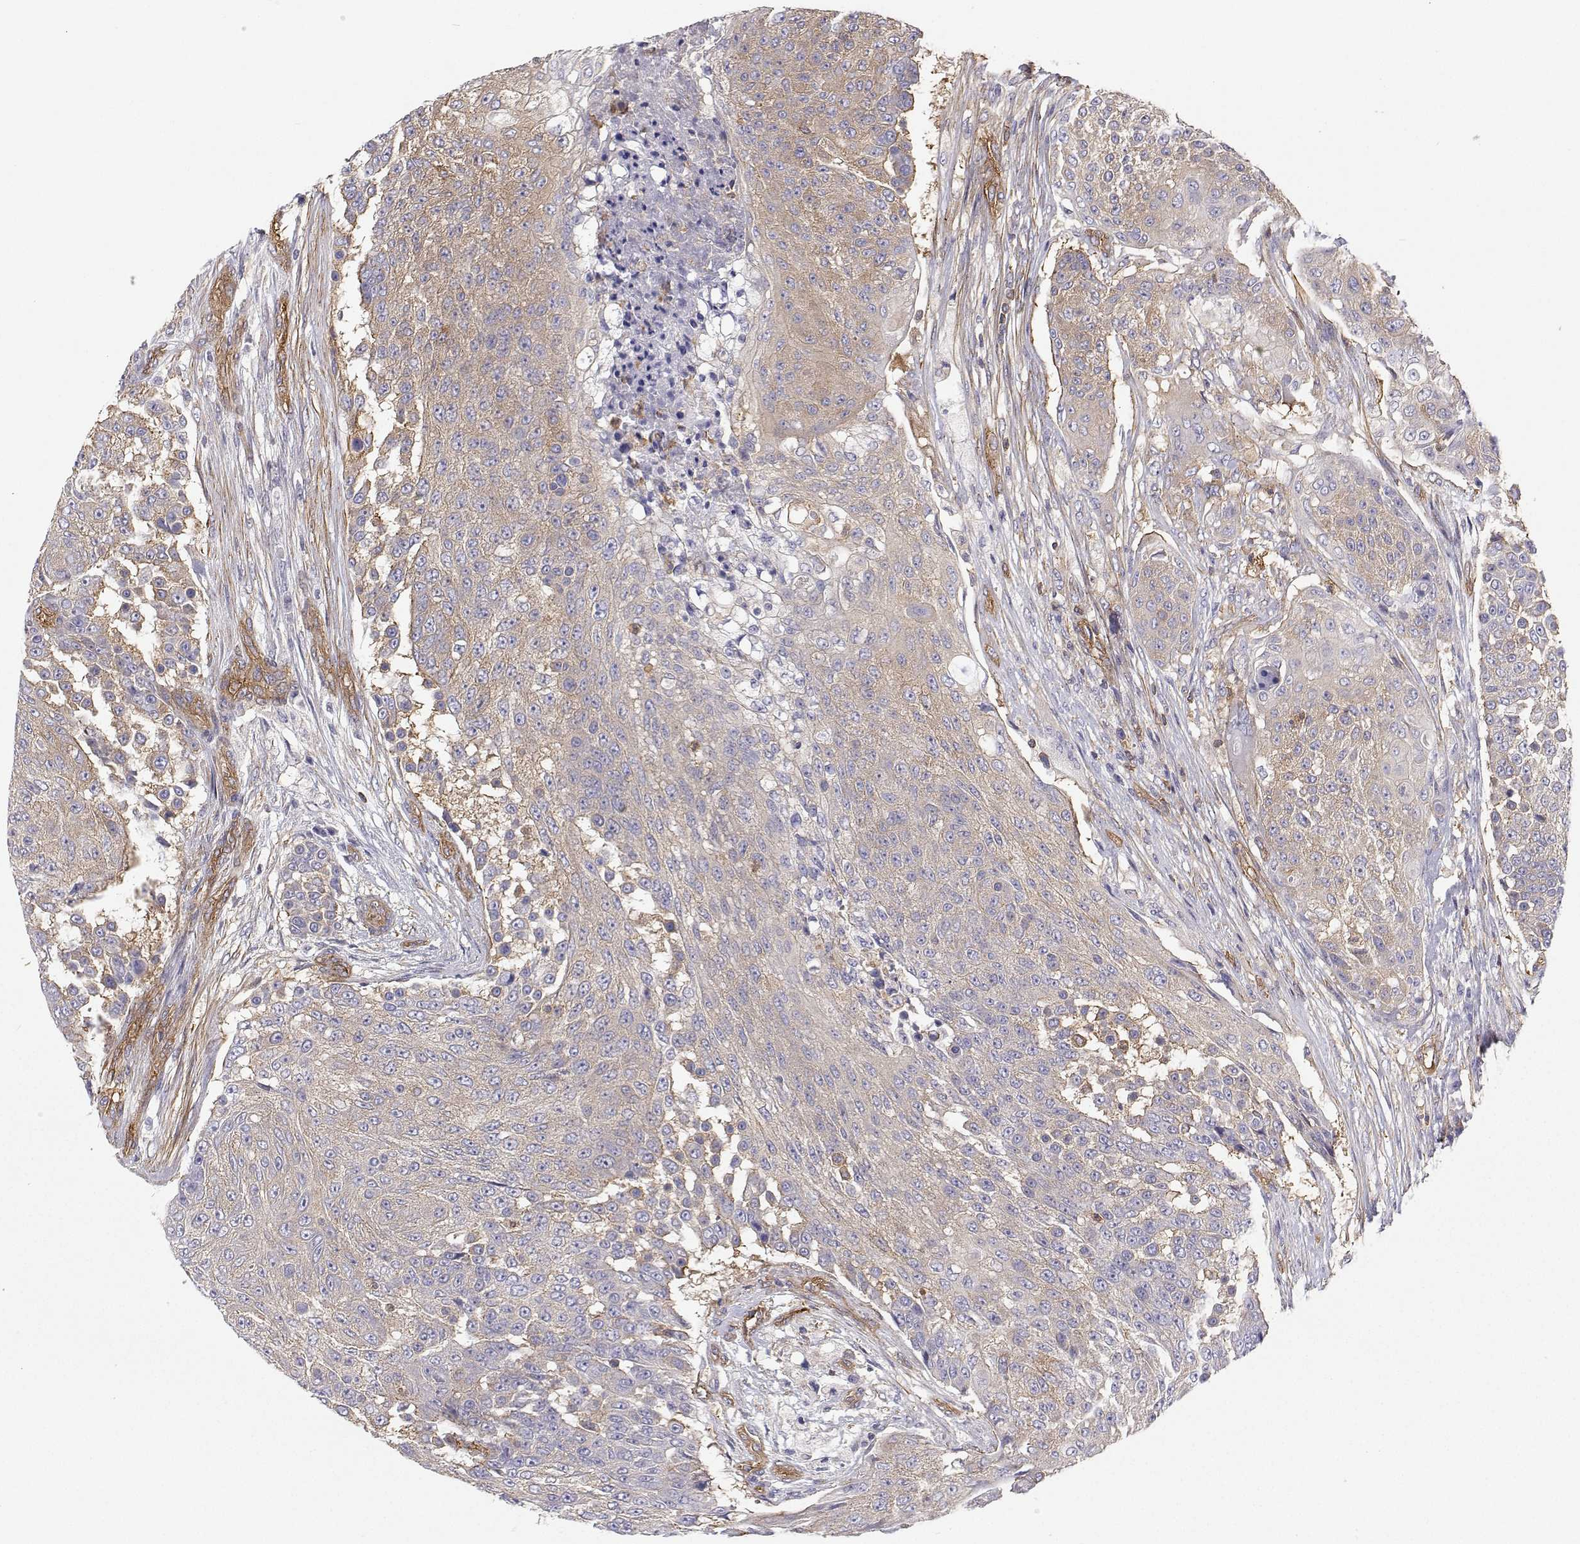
{"staining": {"intensity": "weak", "quantity": "25%-75%", "location": "cytoplasmic/membranous"}, "tissue": "urothelial cancer", "cell_type": "Tumor cells", "image_type": "cancer", "snomed": [{"axis": "morphology", "description": "Urothelial carcinoma, High grade"}, {"axis": "topography", "description": "Urinary bladder"}], "caption": "A brown stain shows weak cytoplasmic/membranous positivity of a protein in urothelial cancer tumor cells. Using DAB (3,3'-diaminobenzidine) (brown) and hematoxylin (blue) stains, captured at high magnification using brightfield microscopy.", "gene": "MYH9", "patient": {"sex": "female", "age": 63}}